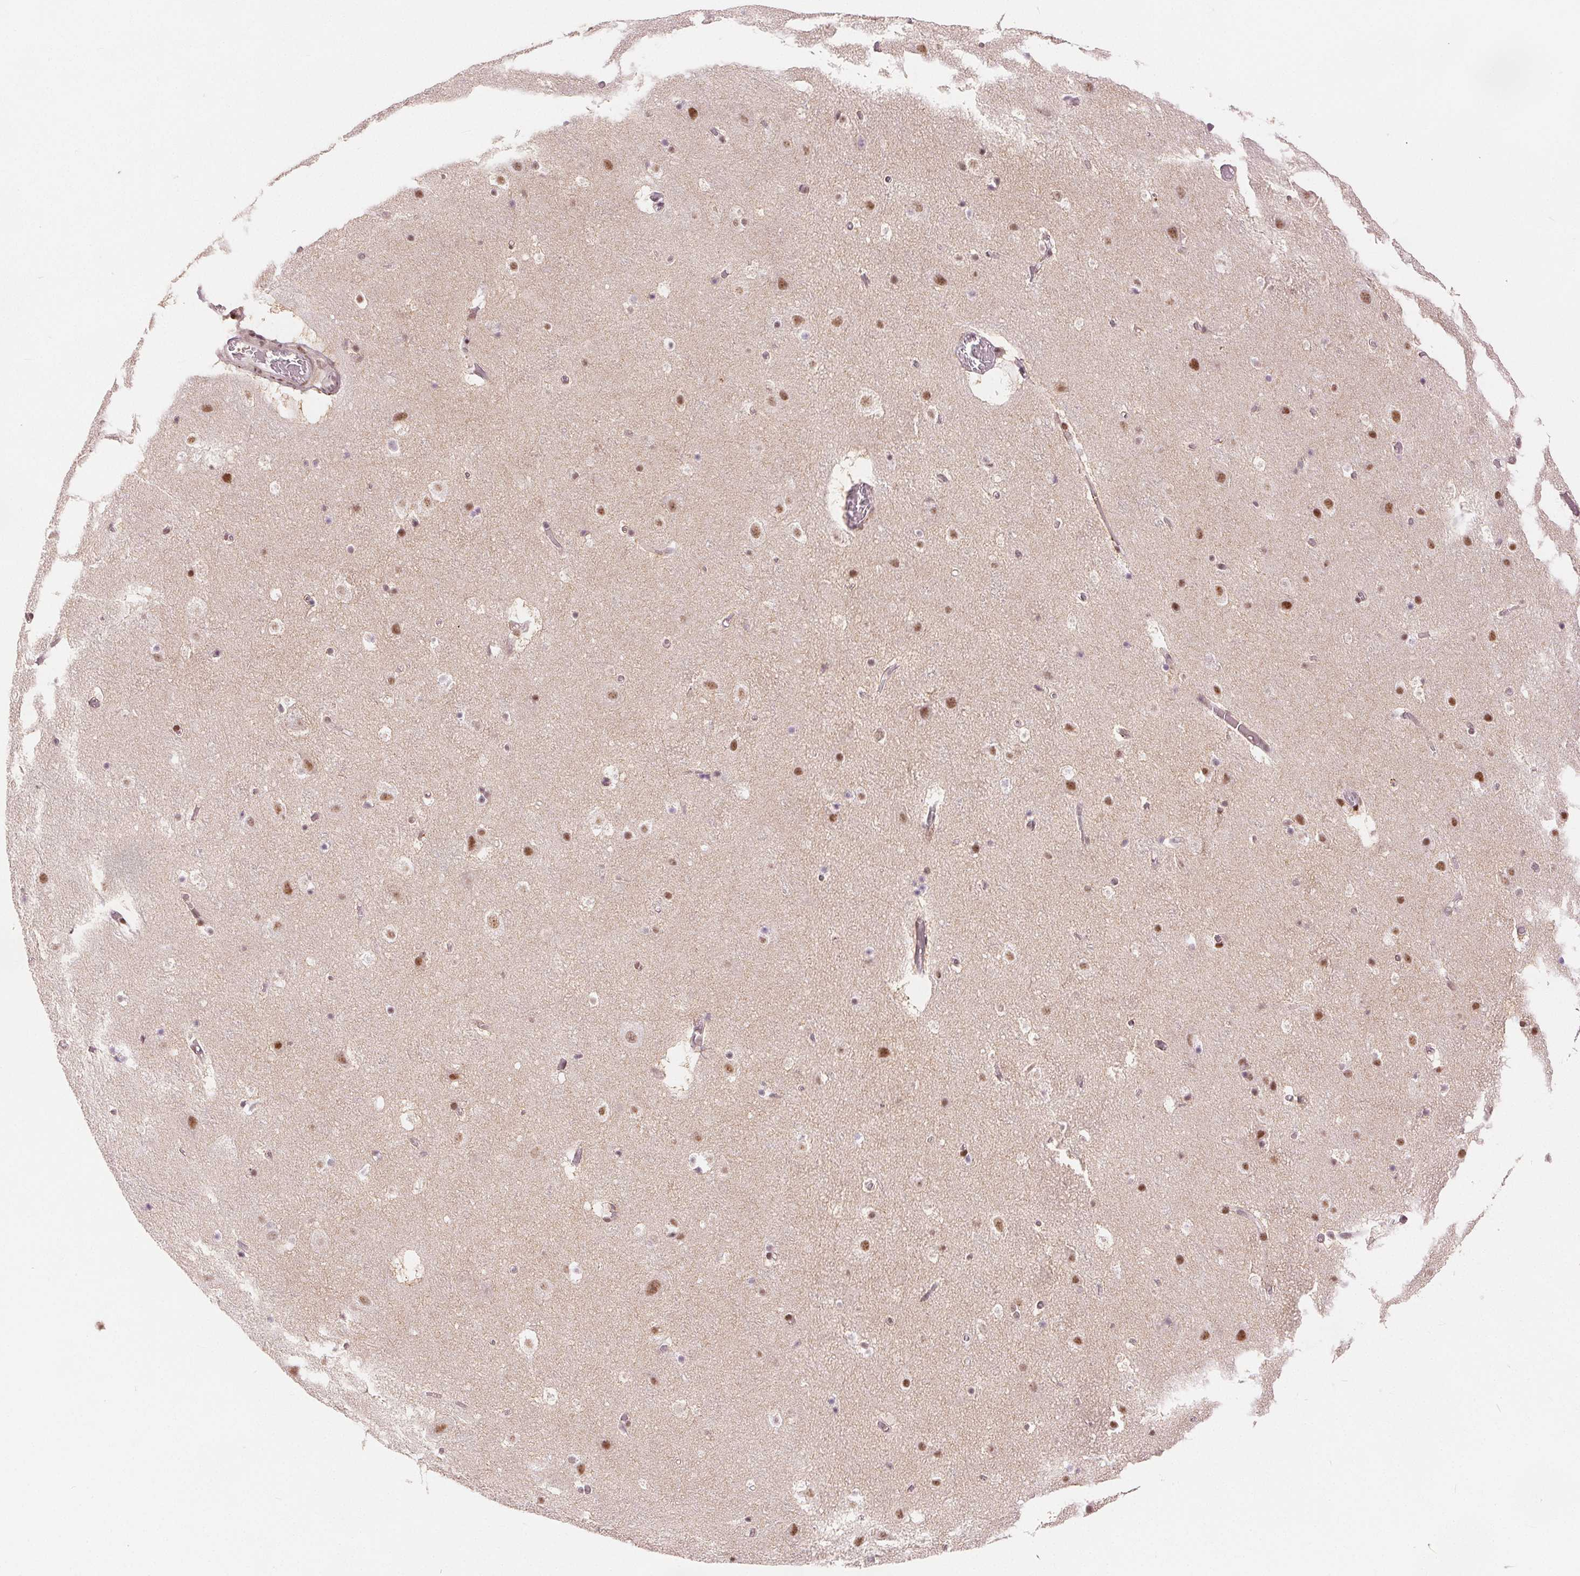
{"staining": {"intensity": "moderate", "quantity": ">75%", "location": "nuclear"}, "tissue": "cerebral cortex", "cell_type": "Endothelial cells", "image_type": "normal", "snomed": [{"axis": "morphology", "description": "Normal tissue, NOS"}, {"axis": "topography", "description": "Cerebral cortex"}], "caption": "Protein staining exhibits moderate nuclear expression in approximately >75% of endothelial cells in benign cerebral cortex. (Stains: DAB (3,3'-diaminobenzidine) in brown, nuclei in blue, Microscopy: brightfield microscopy at high magnification).", "gene": "ZNF703", "patient": {"sex": "female", "age": 42}}